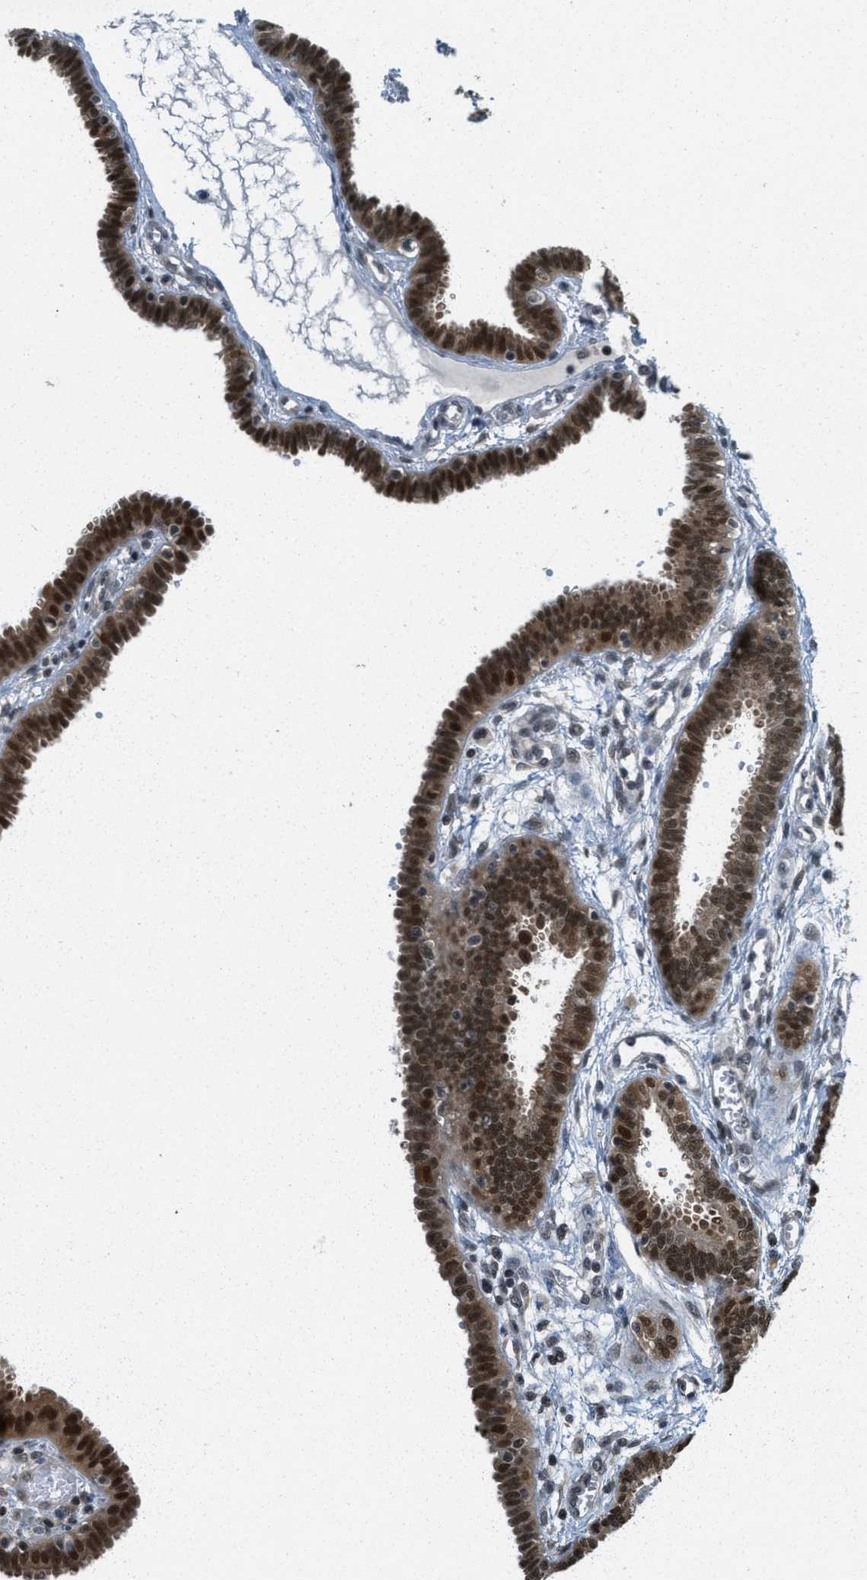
{"staining": {"intensity": "strong", "quantity": ">75%", "location": "cytoplasmic/membranous,nuclear"}, "tissue": "fallopian tube", "cell_type": "Glandular cells", "image_type": "normal", "snomed": [{"axis": "morphology", "description": "Normal tissue, NOS"}, {"axis": "topography", "description": "Fallopian tube"}], "caption": "The immunohistochemical stain highlights strong cytoplasmic/membranous,nuclear expression in glandular cells of unremarkable fallopian tube.", "gene": "DNAJB1", "patient": {"sex": "female", "age": 32}}